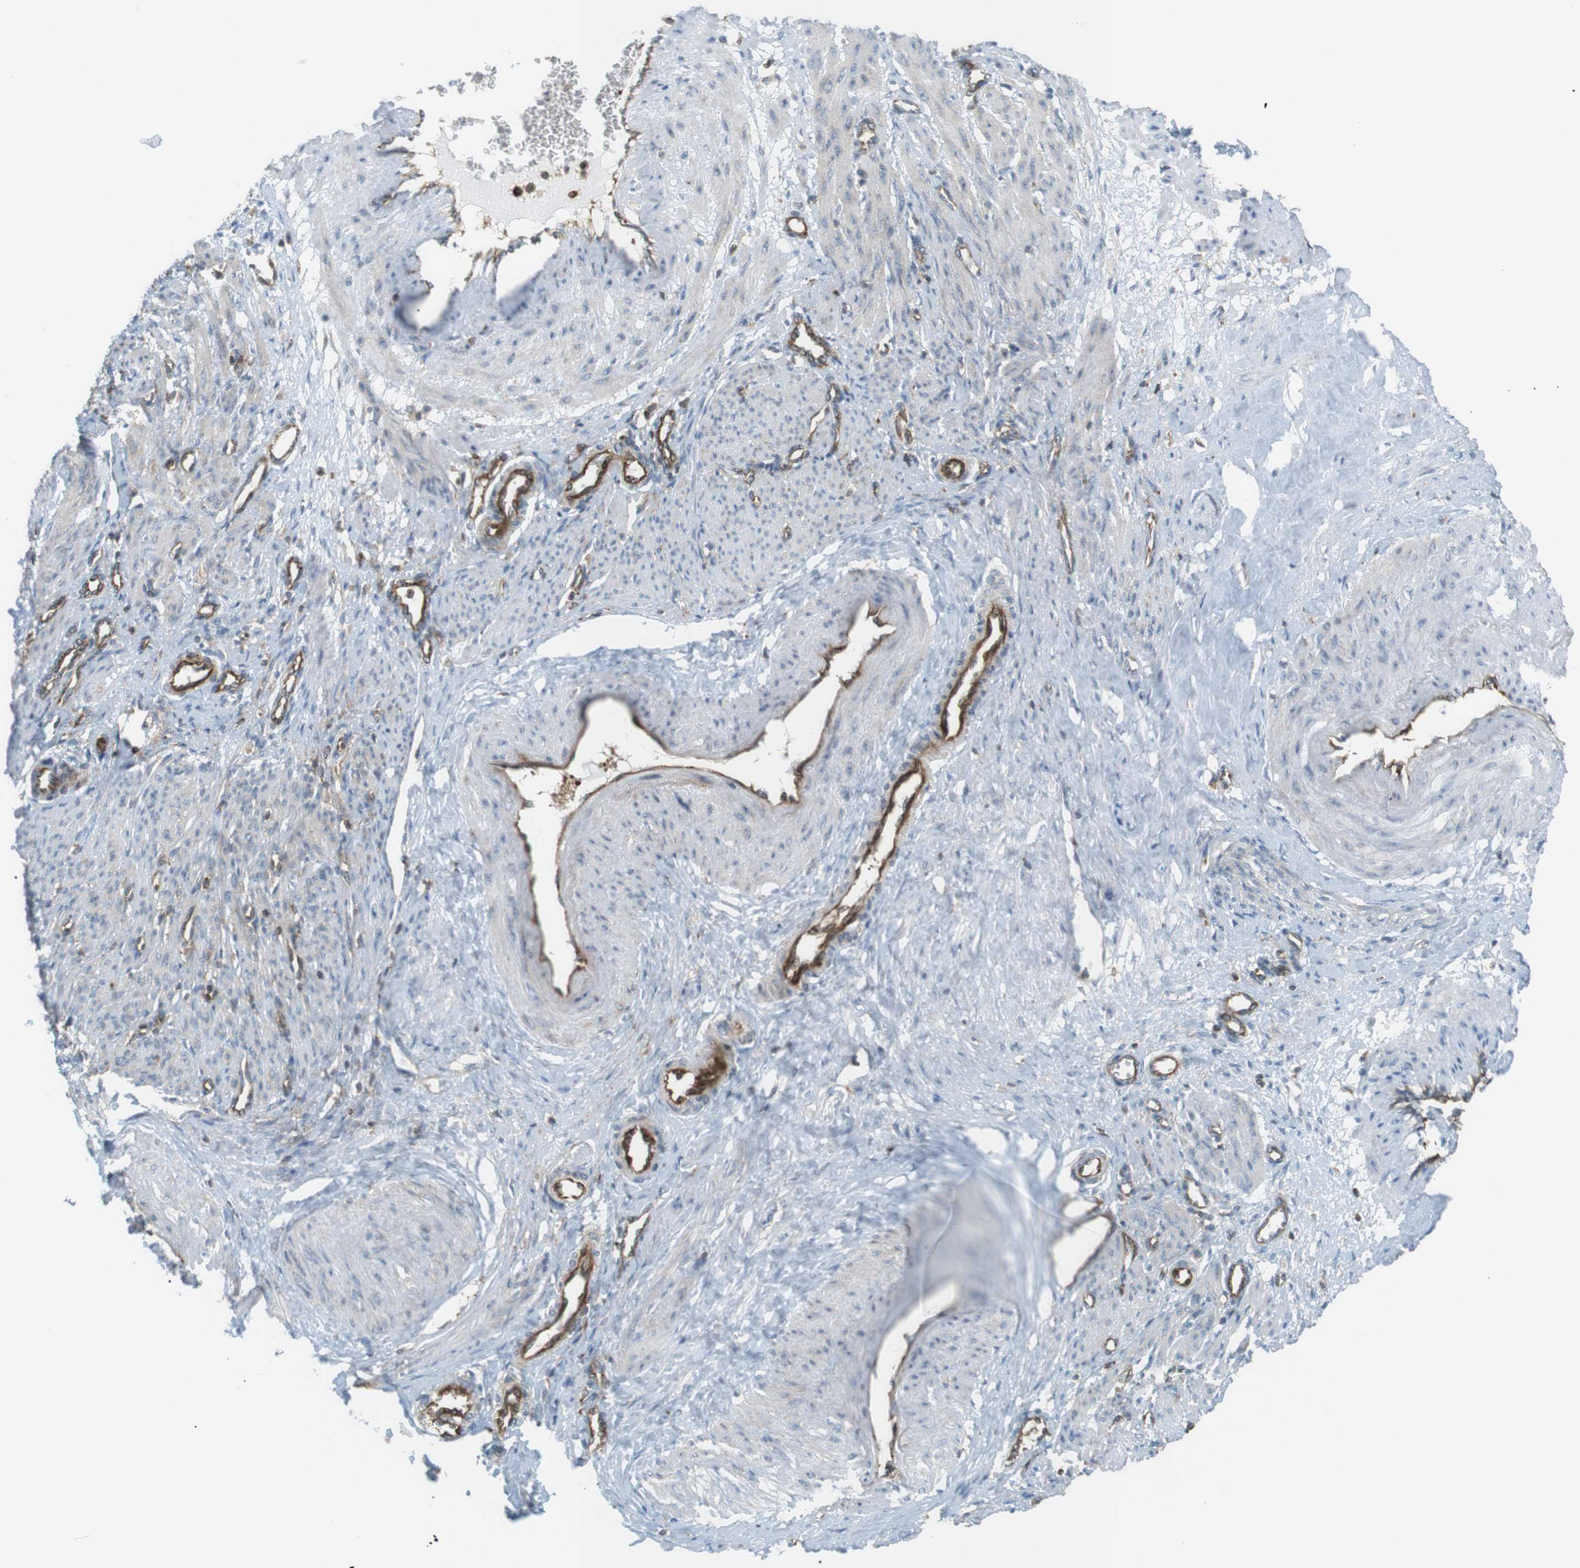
{"staining": {"intensity": "weak", "quantity": "25%-75%", "location": "cytoplasmic/membranous"}, "tissue": "smooth muscle", "cell_type": "Smooth muscle cells", "image_type": "normal", "snomed": [{"axis": "morphology", "description": "Normal tissue, NOS"}, {"axis": "topography", "description": "Endometrium"}], "caption": "Immunohistochemical staining of benign human smooth muscle displays 25%-75% levels of weak cytoplasmic/membranous protein positivity in approximately 25%-75% of smooth muscle cells. (DAB IHC with brightfield microscopy, high magnification).", "gene": "FLII", "patient": {"sex": "female", "age": 33}}